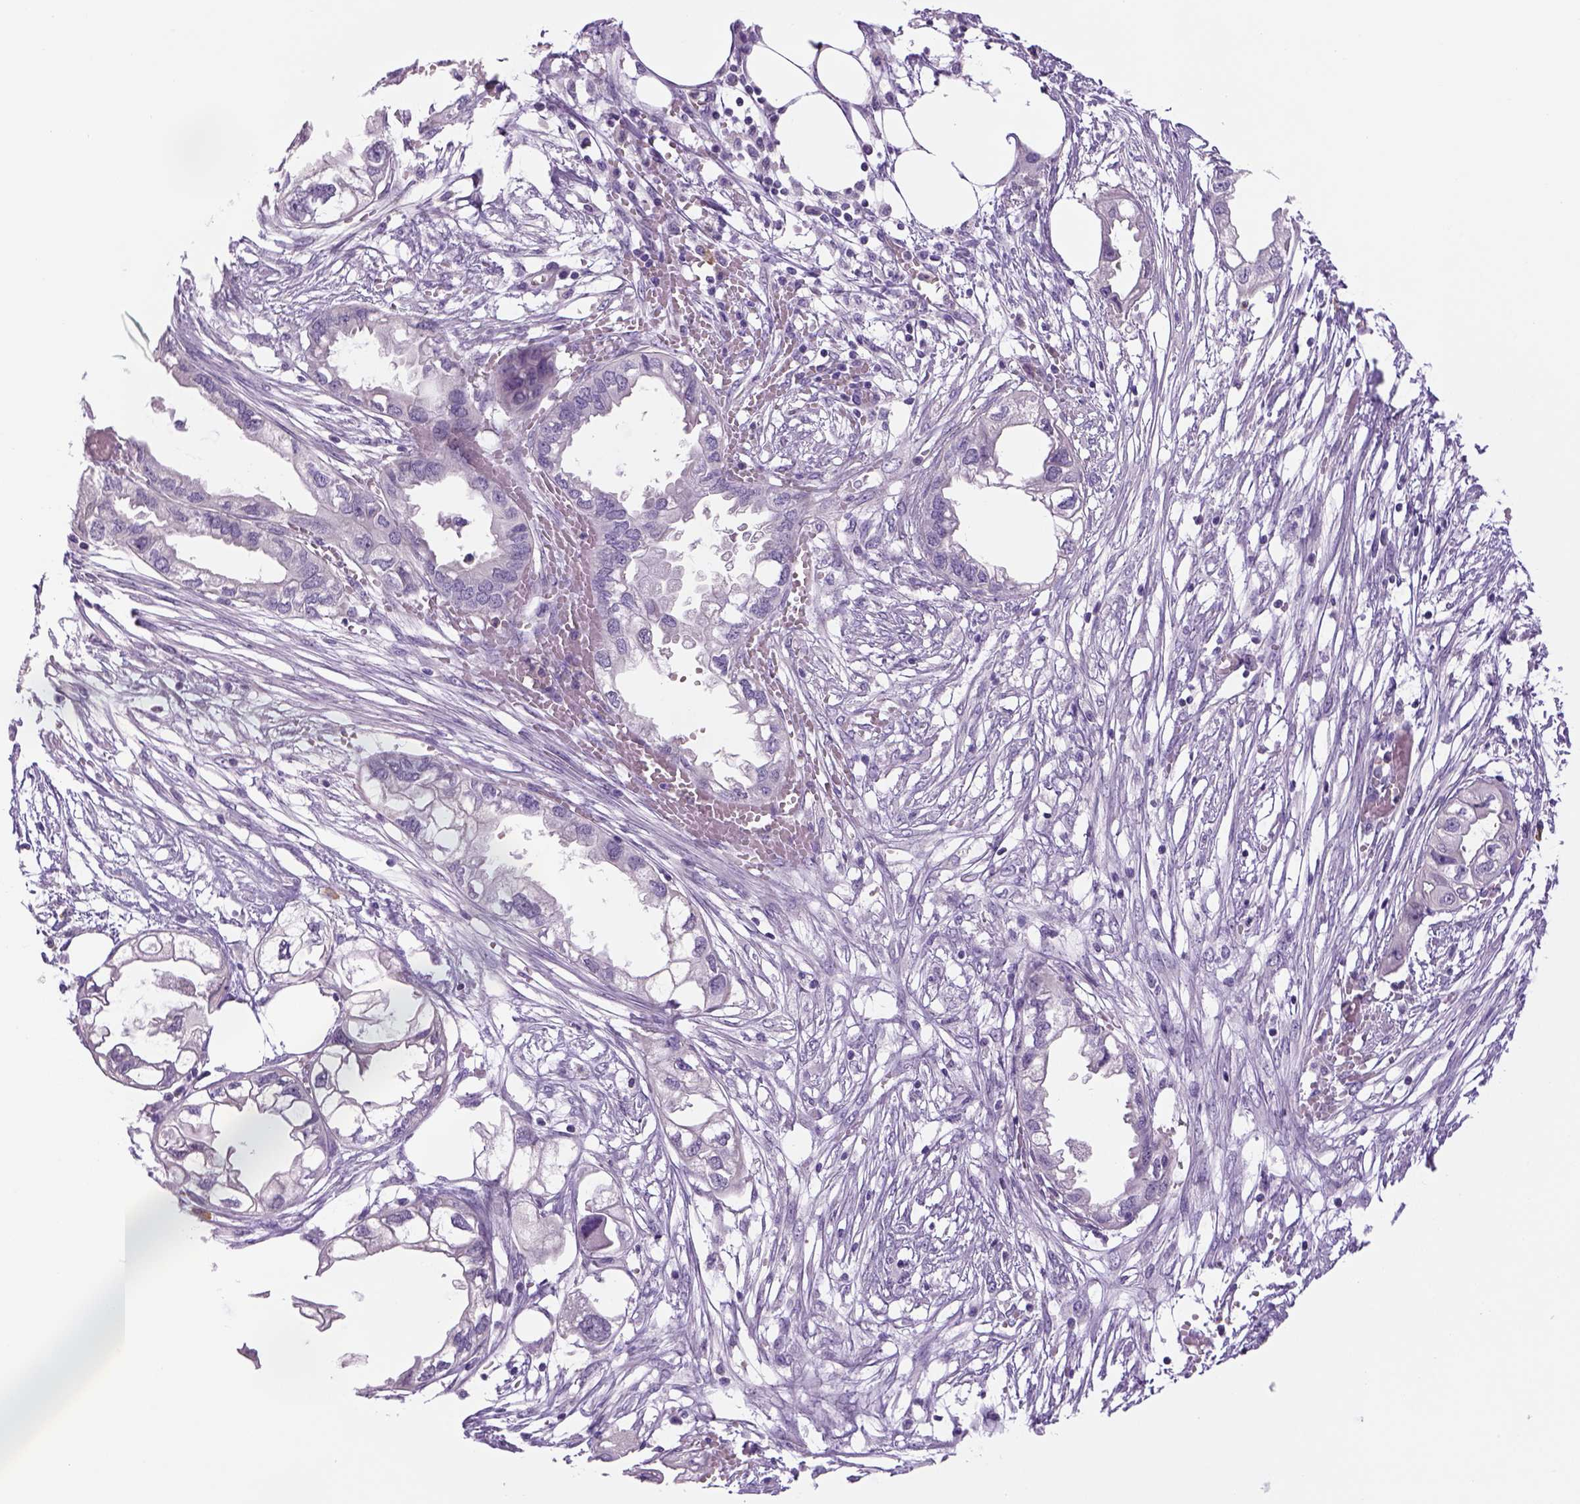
{"staining": {"intensity": "negative", "quantity": "none", "location": "none"}, "tissue": "endometrial cancer", "cell_type": "Tumor cells", "image_type": "cancer", "snomed": [{"axis": "morphology", "description": "Adenocarcinoma, NOS"}, {"axis": "morphology", "description": "Adenocarcinoma, metastatic, NOS"}, {"axis": "topography", "description": "Adipose tissue"}, {"axis": "topography", "description": "Endometrium"}], "caption": "Immunohistochemical staining of human endometrial metastatic adenocarcinoma displays no significant staining in tumor cells. (DAB (3,3'-diaminobenzidine) IHC, high magnification).", "gene": "DBH", "patient": {"sex": "female", "age": 67}}